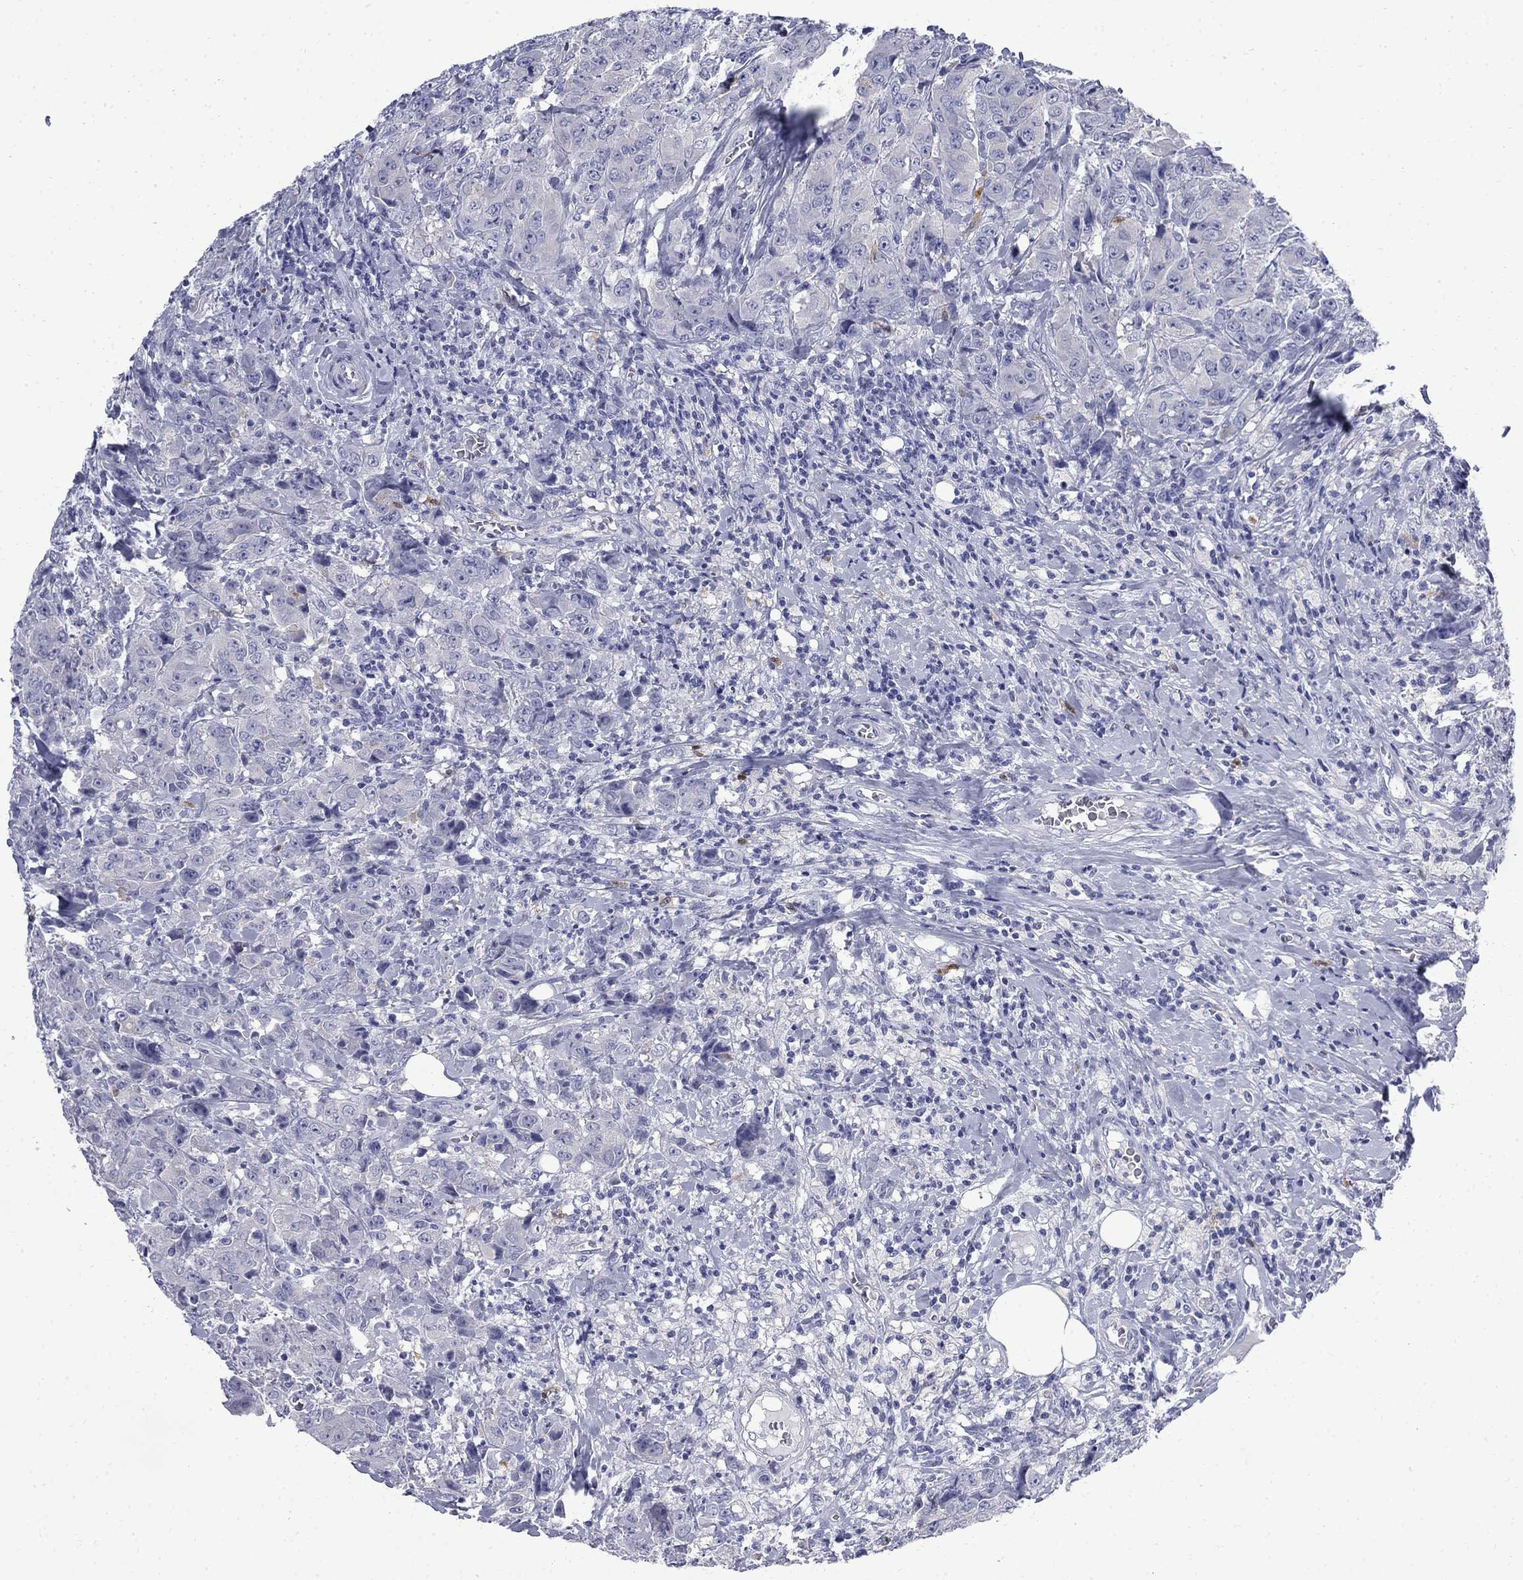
{"staining": {"intensity": "negative", "quantity": "none", "location": "none"}, "tissue": "breast cancer", "cell_type": "Tumor cells", "image_type": "cancer", "snomed": [{"axis": "morphology", "description": "Duct carcinoma"}, {"axis": "topography", "description": "Breast"}], "caption": "High magnification brightfield microscopy of infiltrating ductal carcinoma (breast) stained with DAB (3,3'-diaminobenzidine) (brown) and counterstained with hematoxylin (blue): tumor cells show no significant positivity. Nuclei are stained in blue.", "gene": "SERPINB2", "patient": {"sex": "female", "age": 43}}